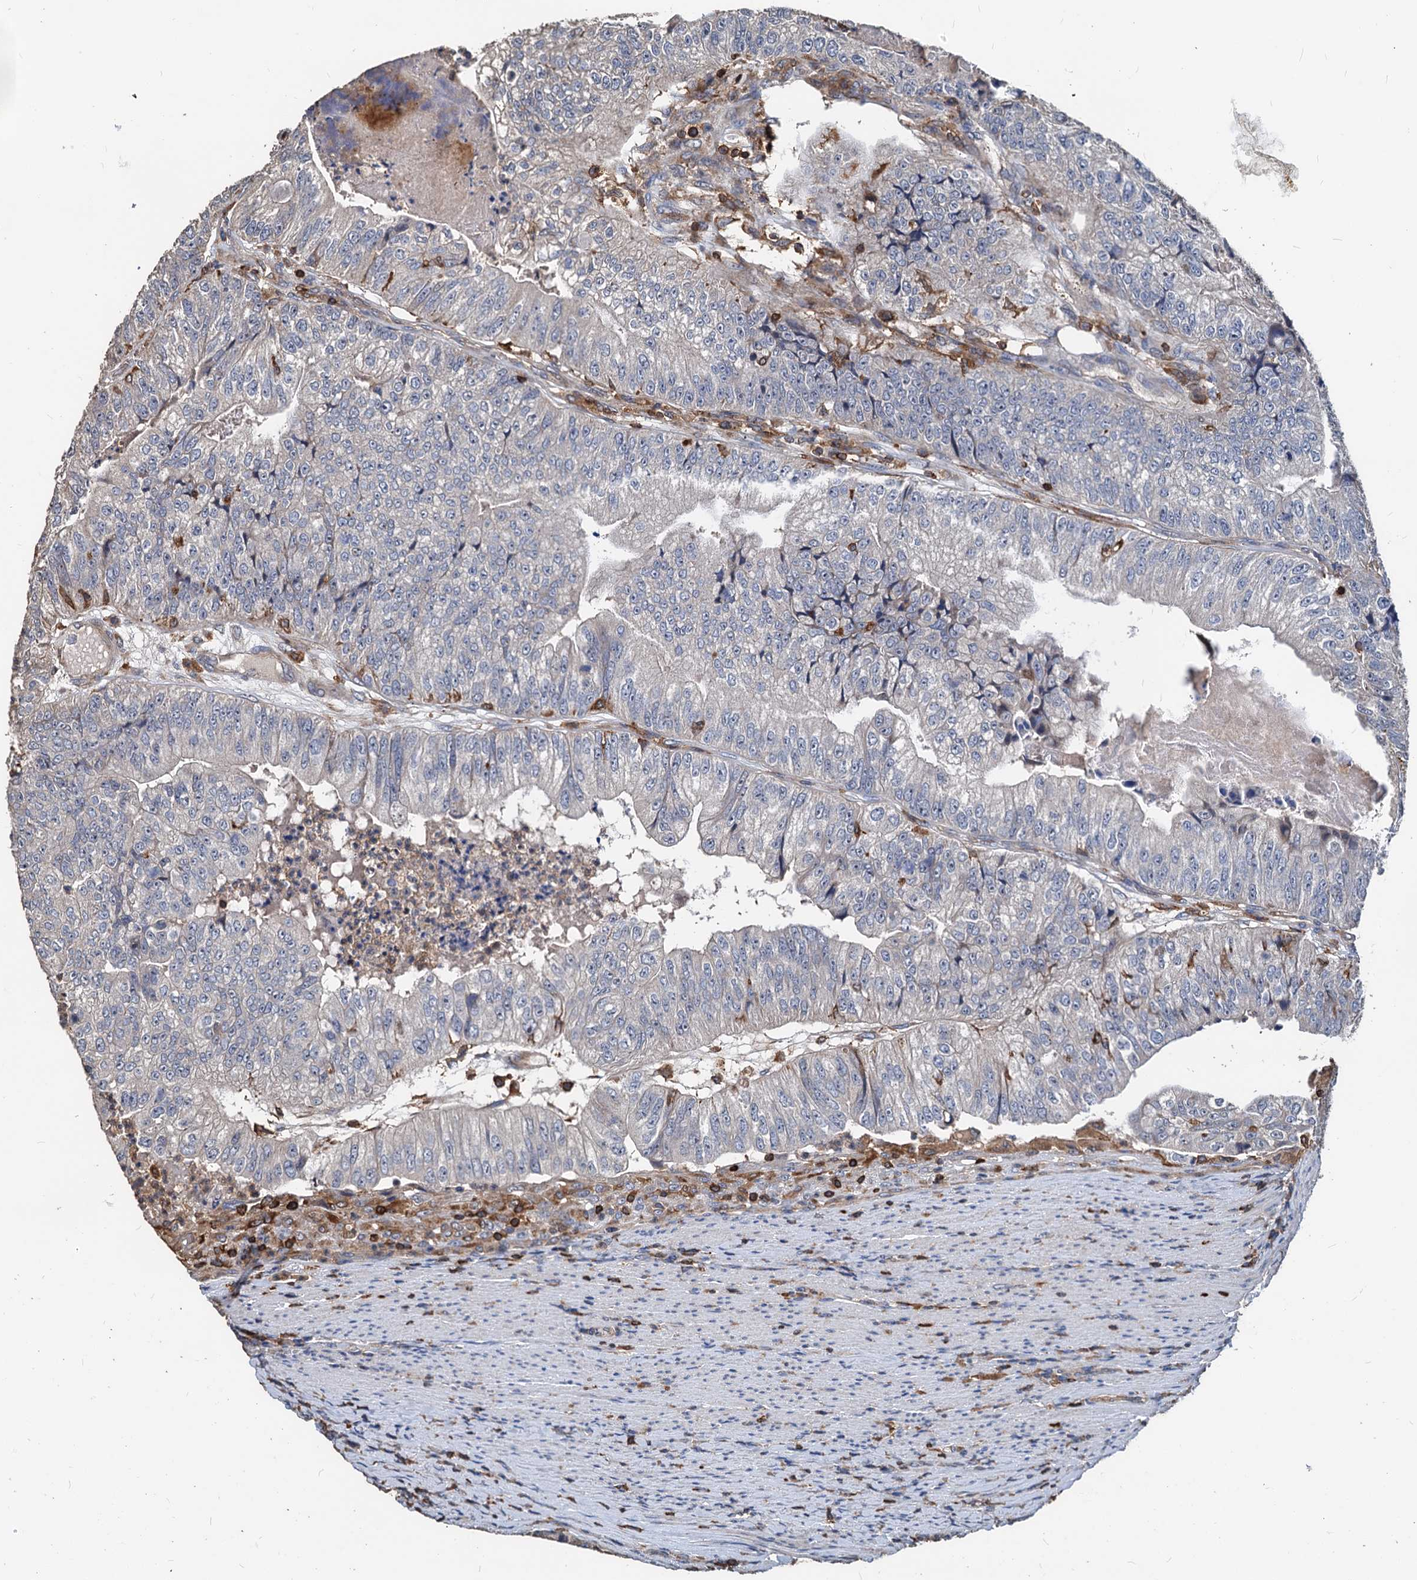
{"staining": {"intensity": "negative", "quantity": "none", "location": "none"}, "tissue": "colorectal cancer", "cell_type": "Tumor cells", "image_type": "cancer", "snomed": [{"axis": "morphology", "description": "Adenocarcinoma, NOS"}, {"axis": "topography", "description": "Colon"}], "caption": "This is an immunohistochemistry image of human adenocarcinoma (colorectal). There is no expression in tumor cells.", "gene": "LCP2", "patient": {"sex": "female", "age": 67}}